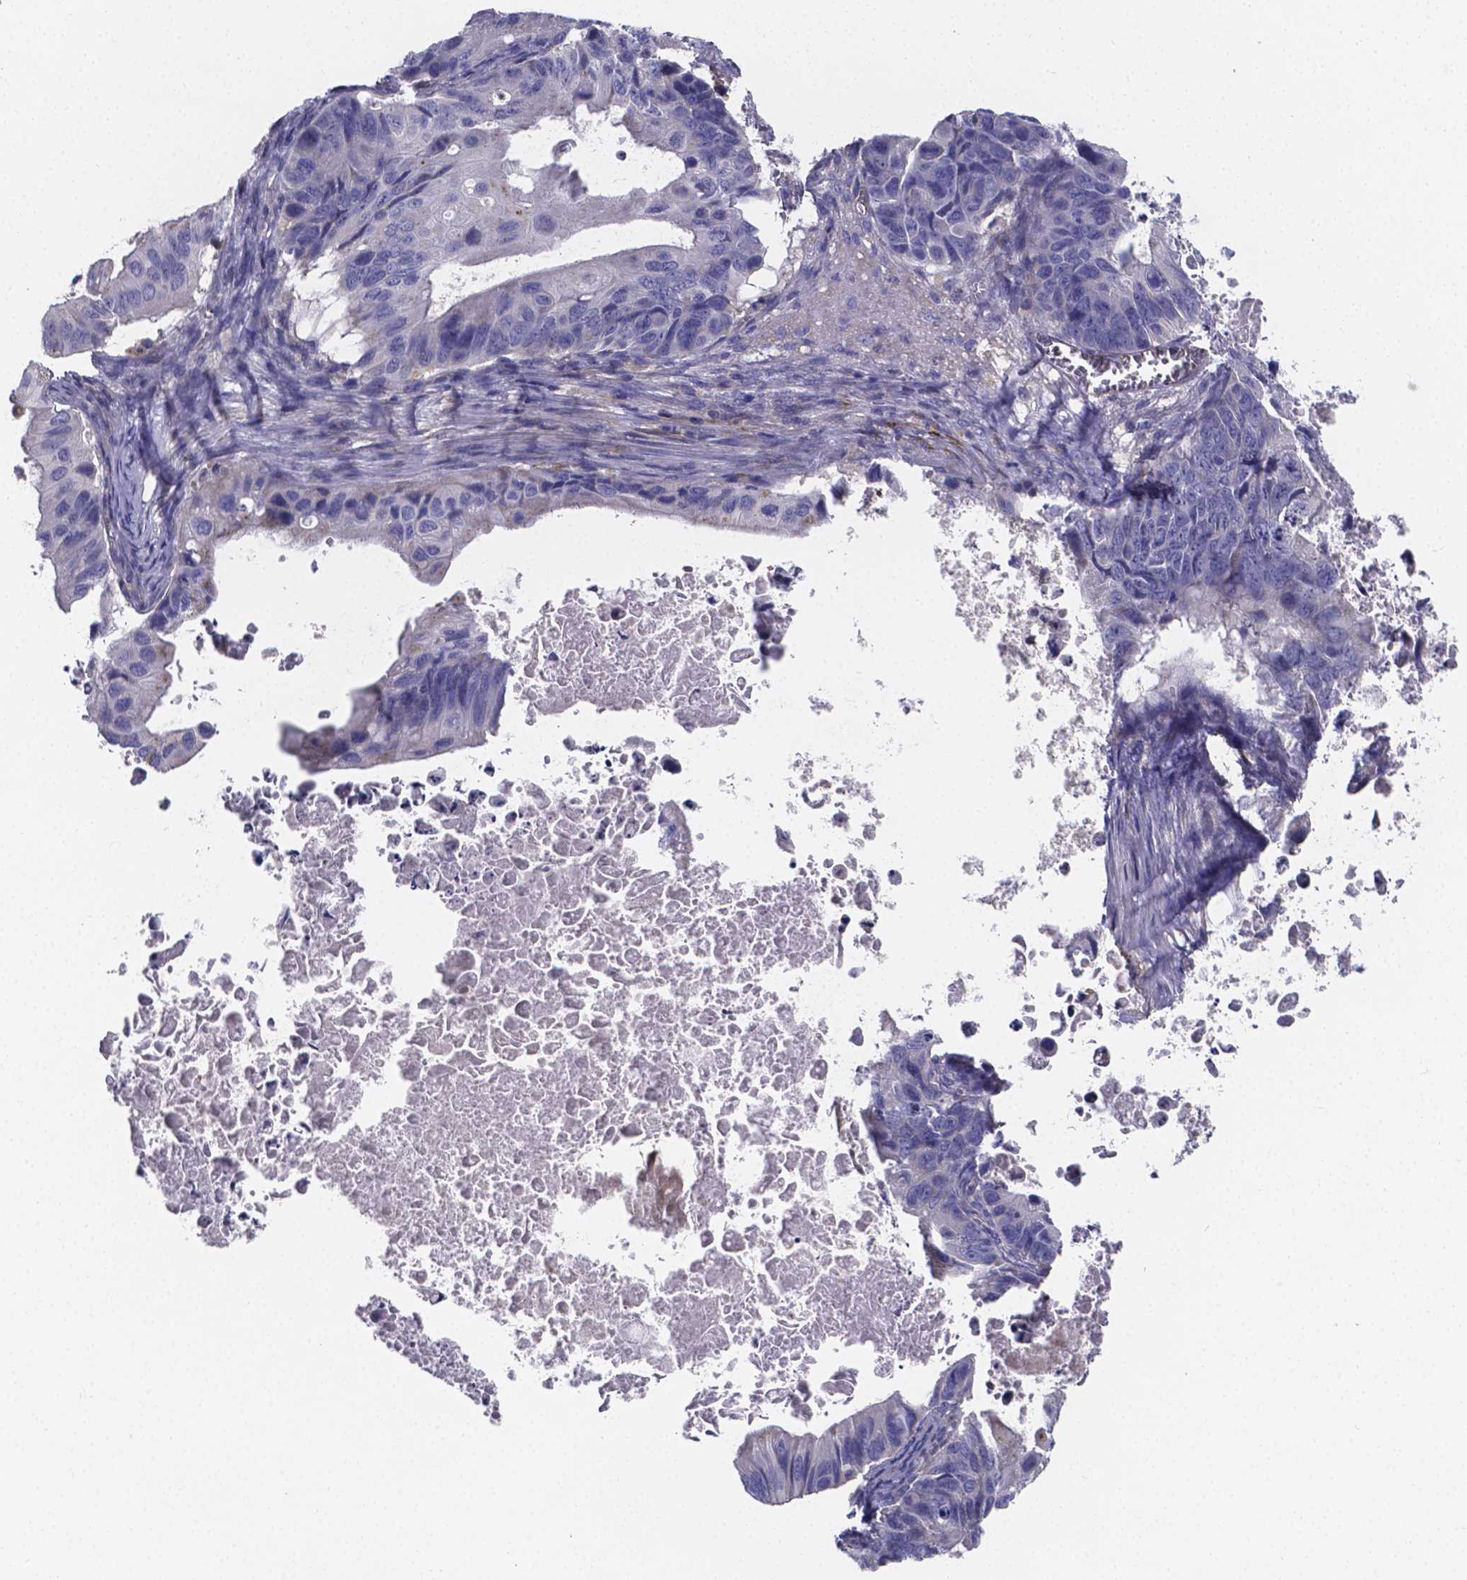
{"staining": {"intensity": "negative", "quantity": "none", "location": "none"}, "tissue": "ovarian cancer", "cell_type": "Tumor cells", "image_type": "cancer", "snomed": [{"axis": "morphology", "description": "Cystadenocarcinoma, mucinous, NOS"}, {"axis": "topography", "description": "Ovary"}], "caption": "Mucinous cystadenocarcinoma (ovarian) stained for a protein using IHC demonstrates no expression tumor cells.", "gene": "SFRP4", "patient": {"sex": "female", "age": 64}}